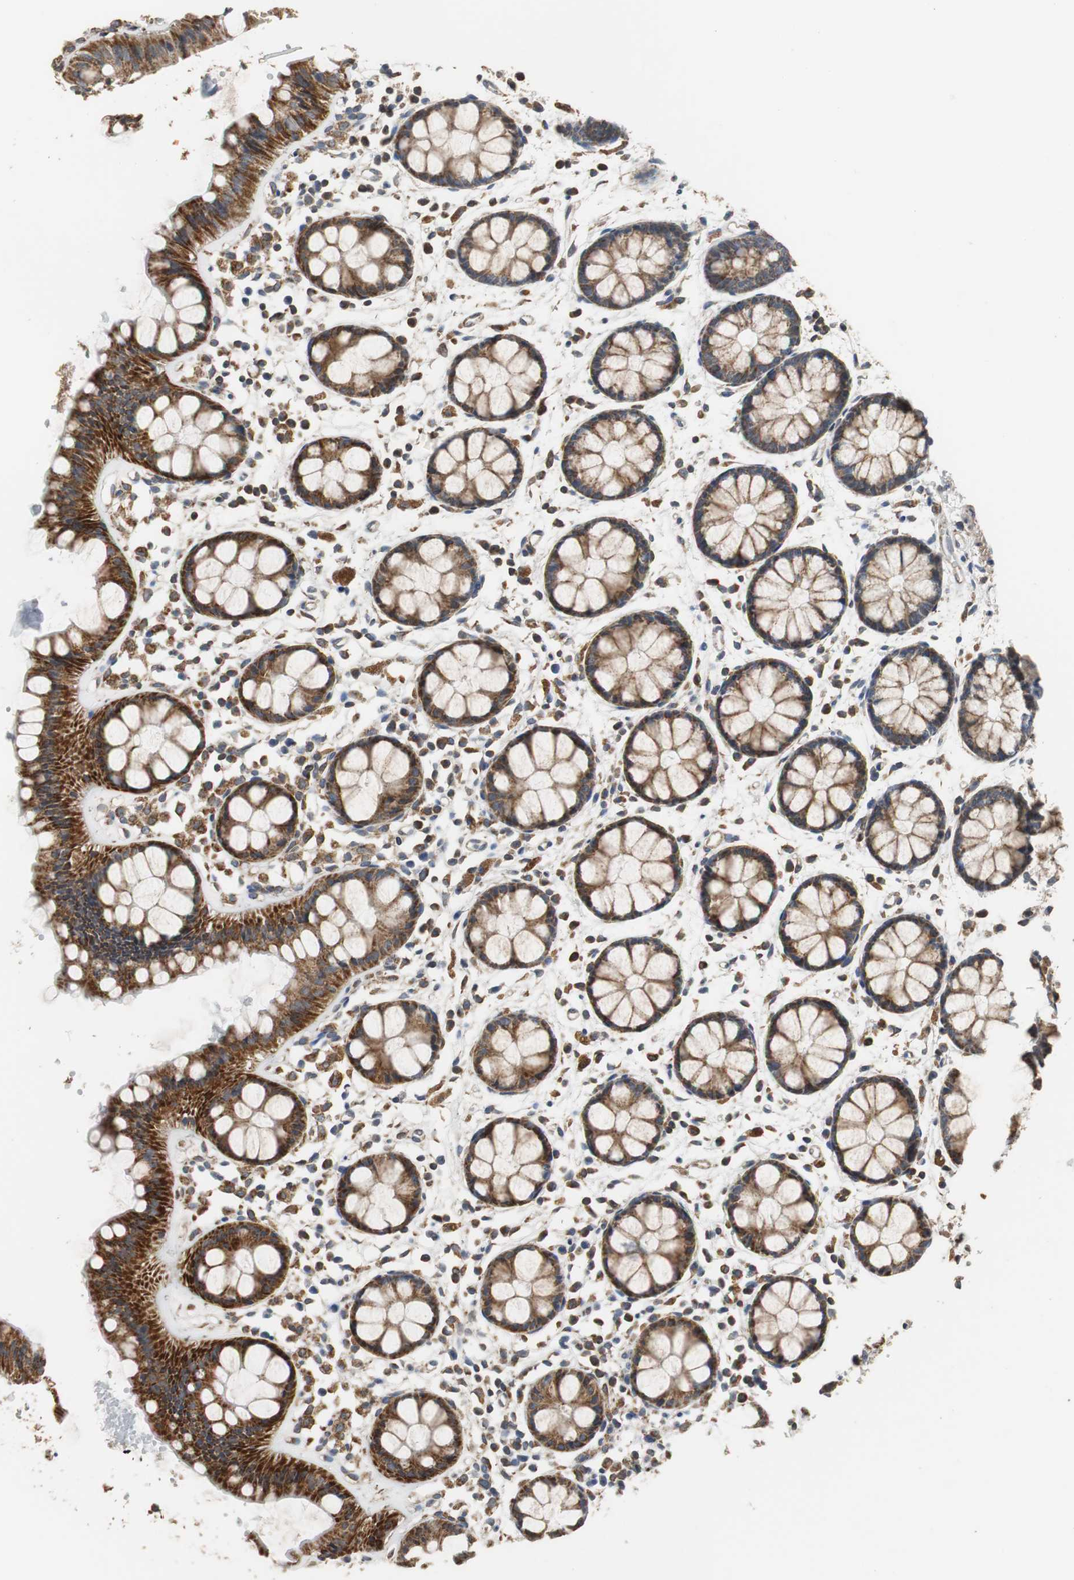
{"staining": {"intensity": "strong", "quantity": ">75%", "location": "cytoplasmic/membranous"}, "tissue": "rectum", "cell_type": "Glandular cells", "image_type": "normal", "snomed": [{"axis": "morphology", "description": "Normal tissue, NOS"}, {"axis": "topography", "description": "Rectum"}], "caption": "Immunohistochemistry (IHC) (DAB (3,3'-diaminobenzidine)) staining of normal rectum exhibits strong cytoplasmic/membranous protein expression in approximately >75% of glandular cells. Immunohistochemistry stains the protein of interest in brown and the nuclei are stained blue.", "gene": "HMGCL", "patient": {"sex": "female", "age": 66}}